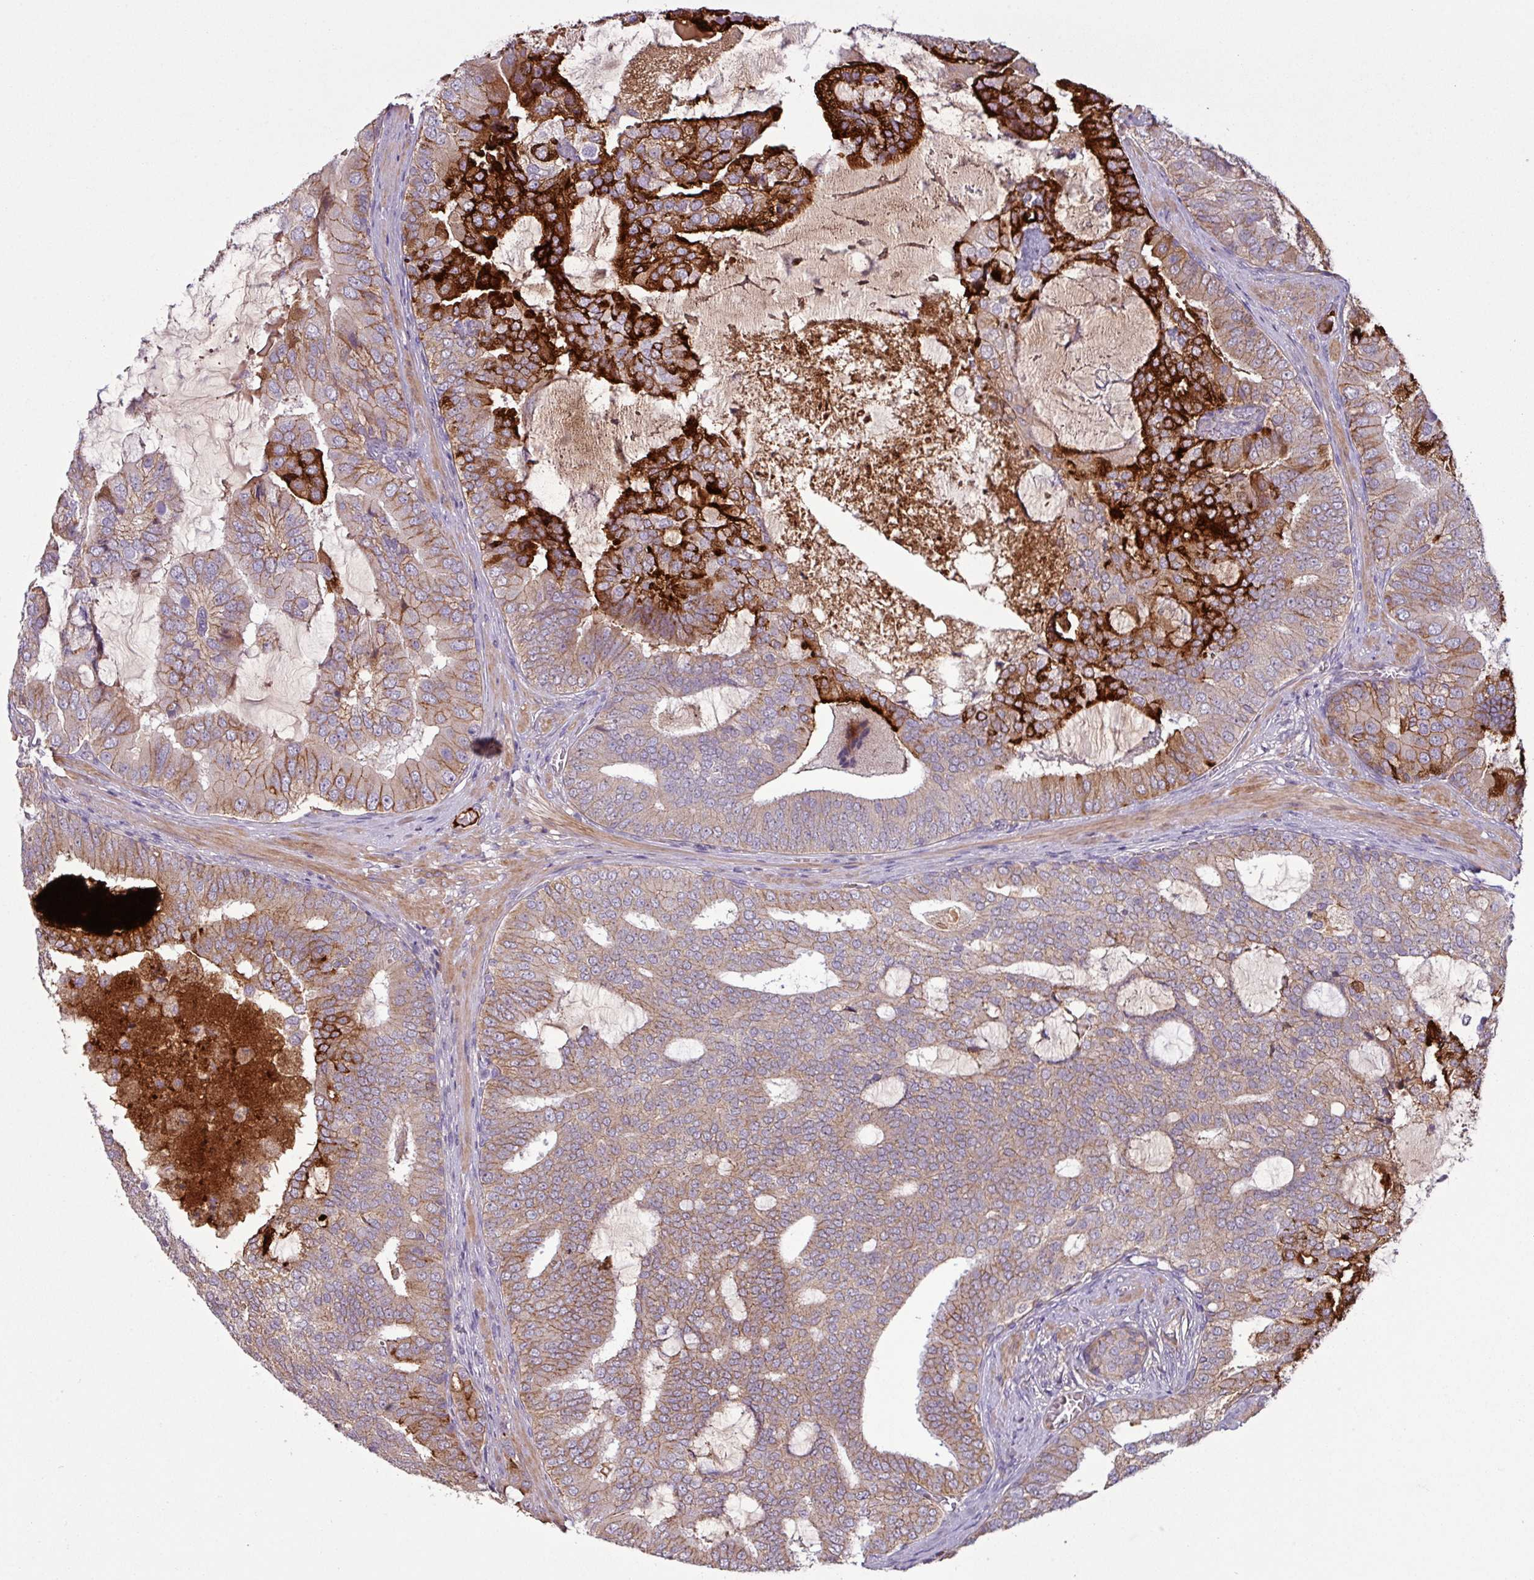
{"staining": {"intensity": "strong", "quantity": "<25%", "location": "cytoplasmic/membranous"}, "tissue": "prostate cancer", "cell_type": "Tumor cells", "image_type": "cancer", "snomed": [{"axis": "morphology", "description": "Adenocarcinoma, High grade"}, {"axis": "topography", "description": "Prostate"}], "caption": "A high-resolution histopathology image shows immunohistochemistry staining of prostate cancer, which reveals strong cytoplasmic/membranous expression in about <25% of tumor cells.", "gene": "C4B", "patient": {"sex": "male", "age": 55}}